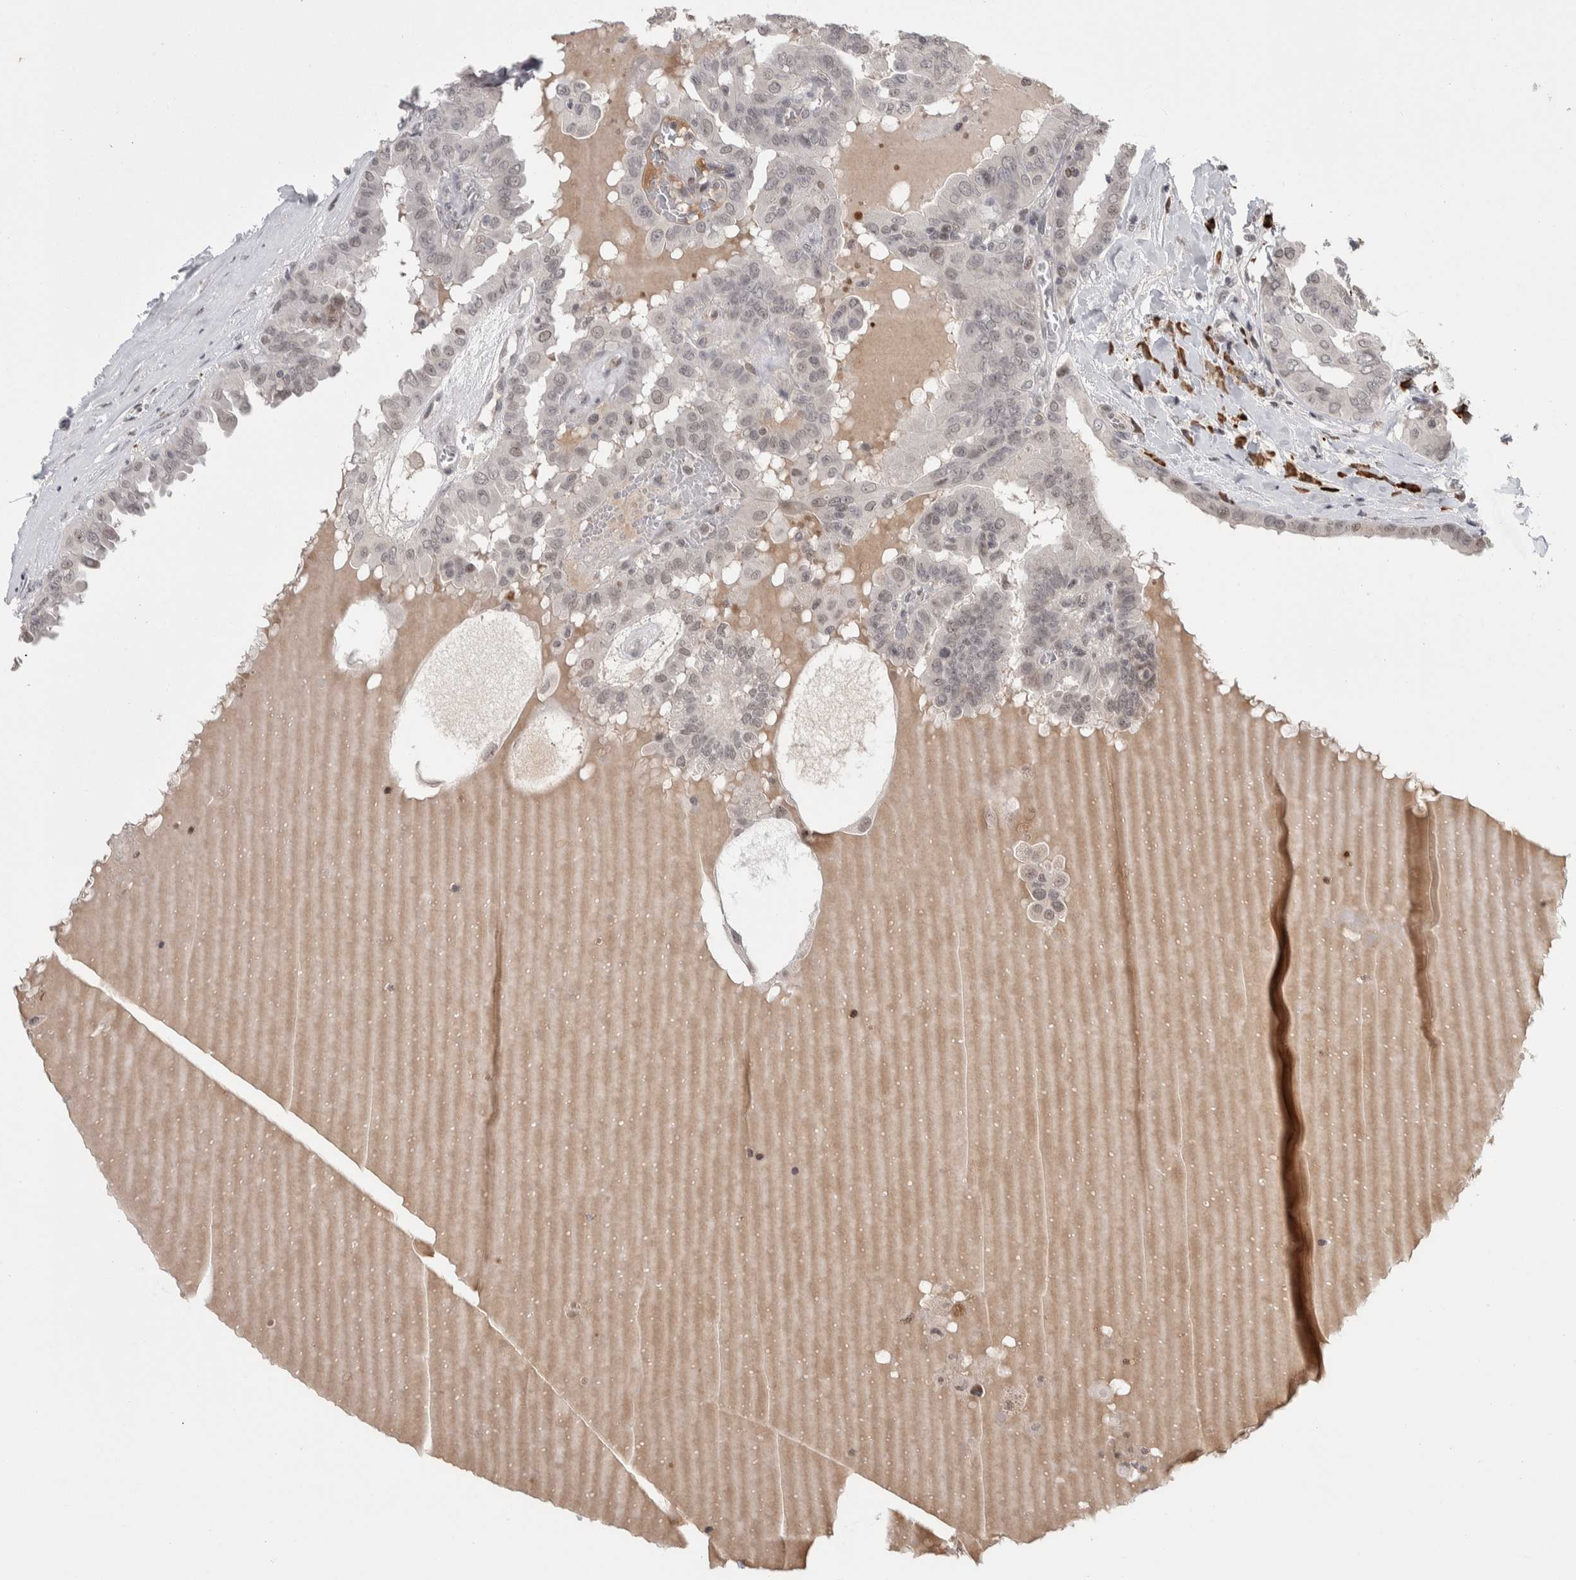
{"staining": {"intensity": "weak", "quantity": "<25%", "location": "nuclear"}, "tissue": "thyroid cancer", "cell_type": "Tumor cells", "image_type": "cancer", "snomed": [{"axis": "morphology", "description": "Papillary adenocarcinoma, NOS"}, {"axis": "topography", "description": "Thyroid gland"}], "caption": "Immunohistochemistry (IHC) photomicrograph of neoplastic tissue: papillary adenocarcinoma (thyroid) stained with DAB (3,3'-diaminobenzidine) demonstrates no significant protein staining in tumor cells.", "gene": "ZNF592", "patient": {"sex": "male", "age": 33}}